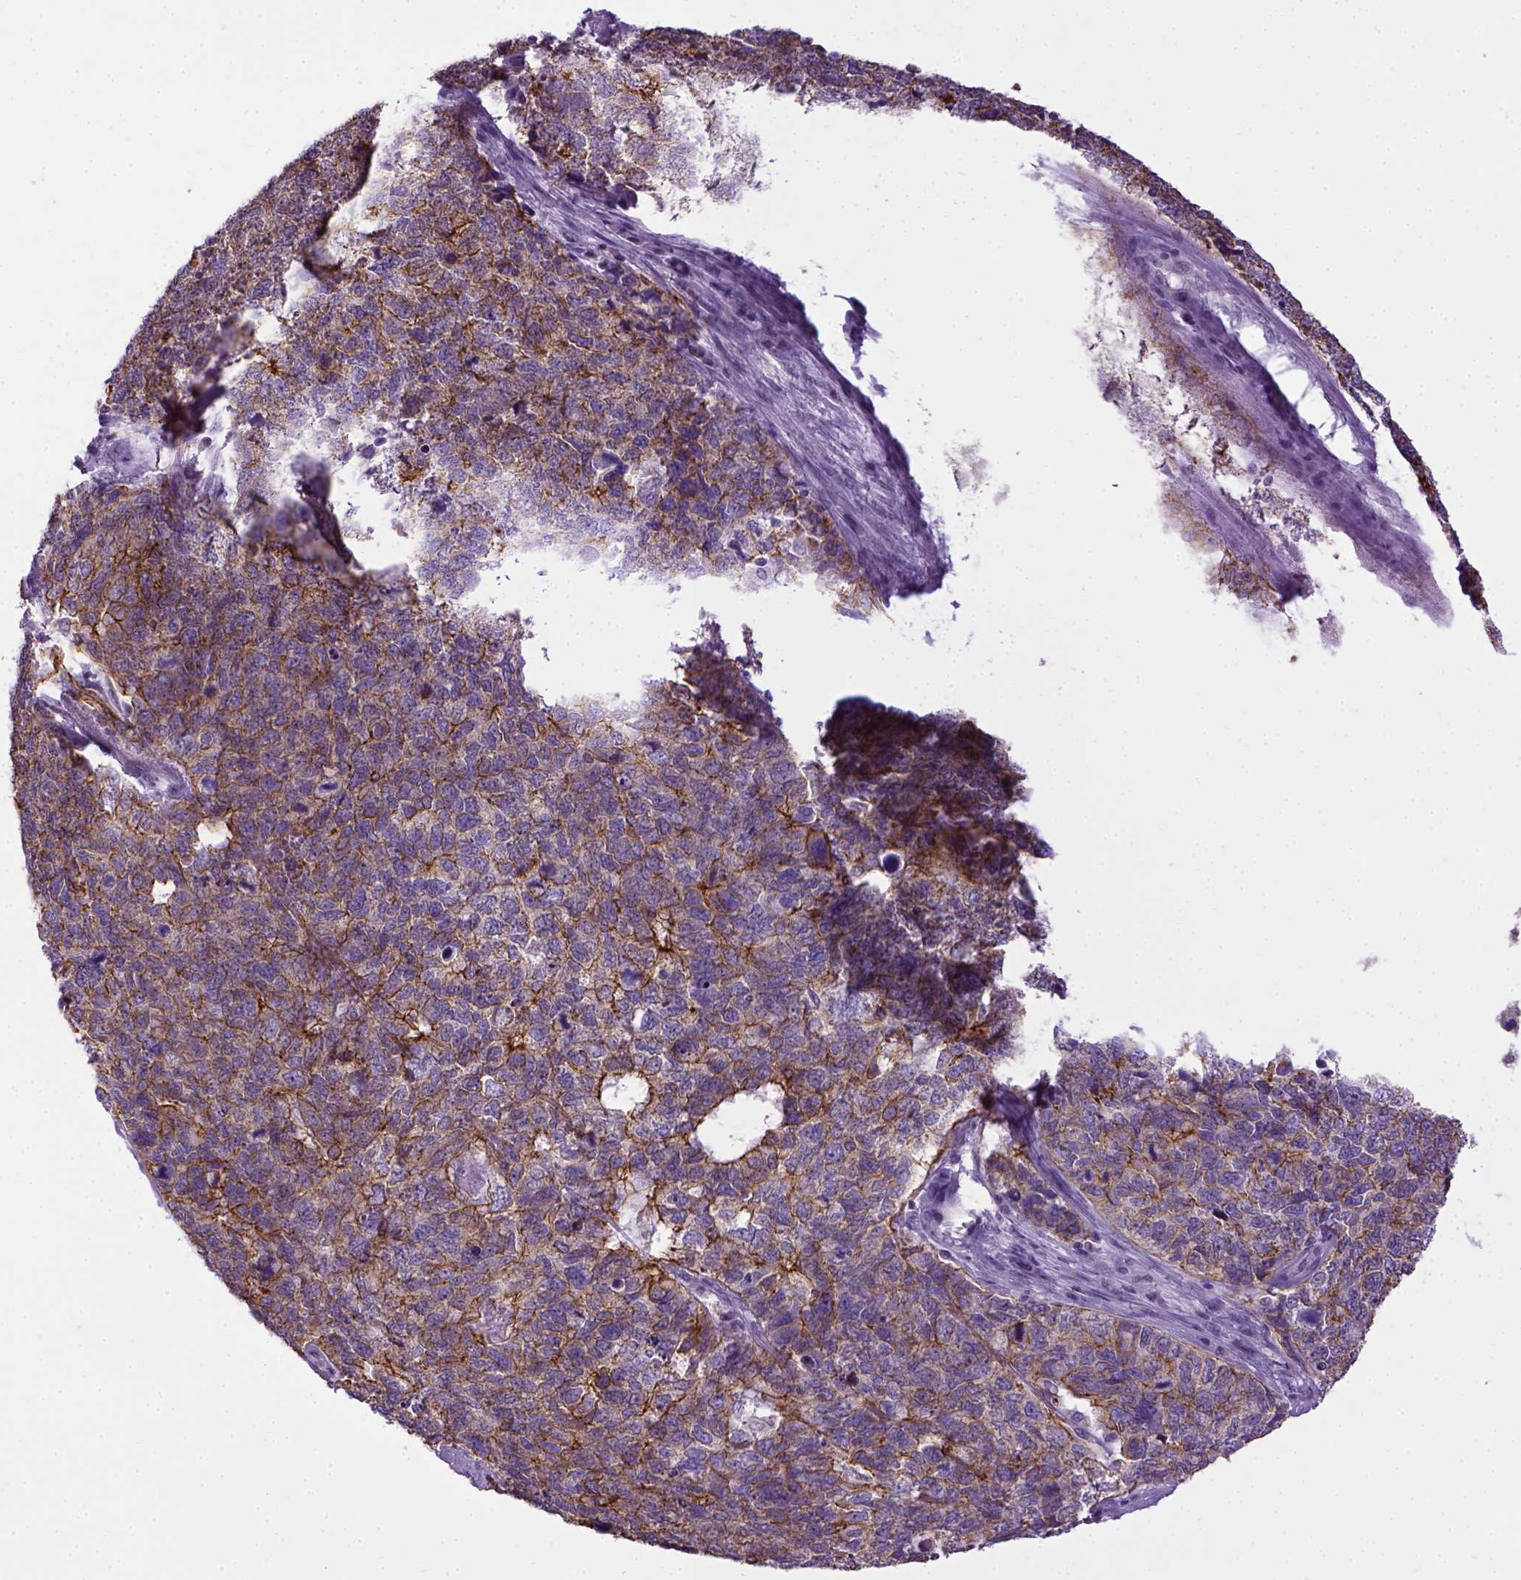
{"staining": {"intensity": "strong", "quantity": "25%-75%", "location": "cytoplasmic/membranous"}, "tissue": "cervical cancer", "cell_type": "Tumor cells", "image_type": "cancer", "snomed": [{"axis": "morphology", "description": "Squamous cell carcinoma, NOS"}, {"axis": "topography", "description": "Cervix"}], "caption": "A photomicrograph of human cervical cancer (squamous cell carcinoma) stained for a protein shows strong cytoplasmic/membranous brown staining in tumor cells. (DAB IHC with brightfield microscopy, high magnification).", "gene": "CDH1", "patient": {"sex": "female", "age": 63}}